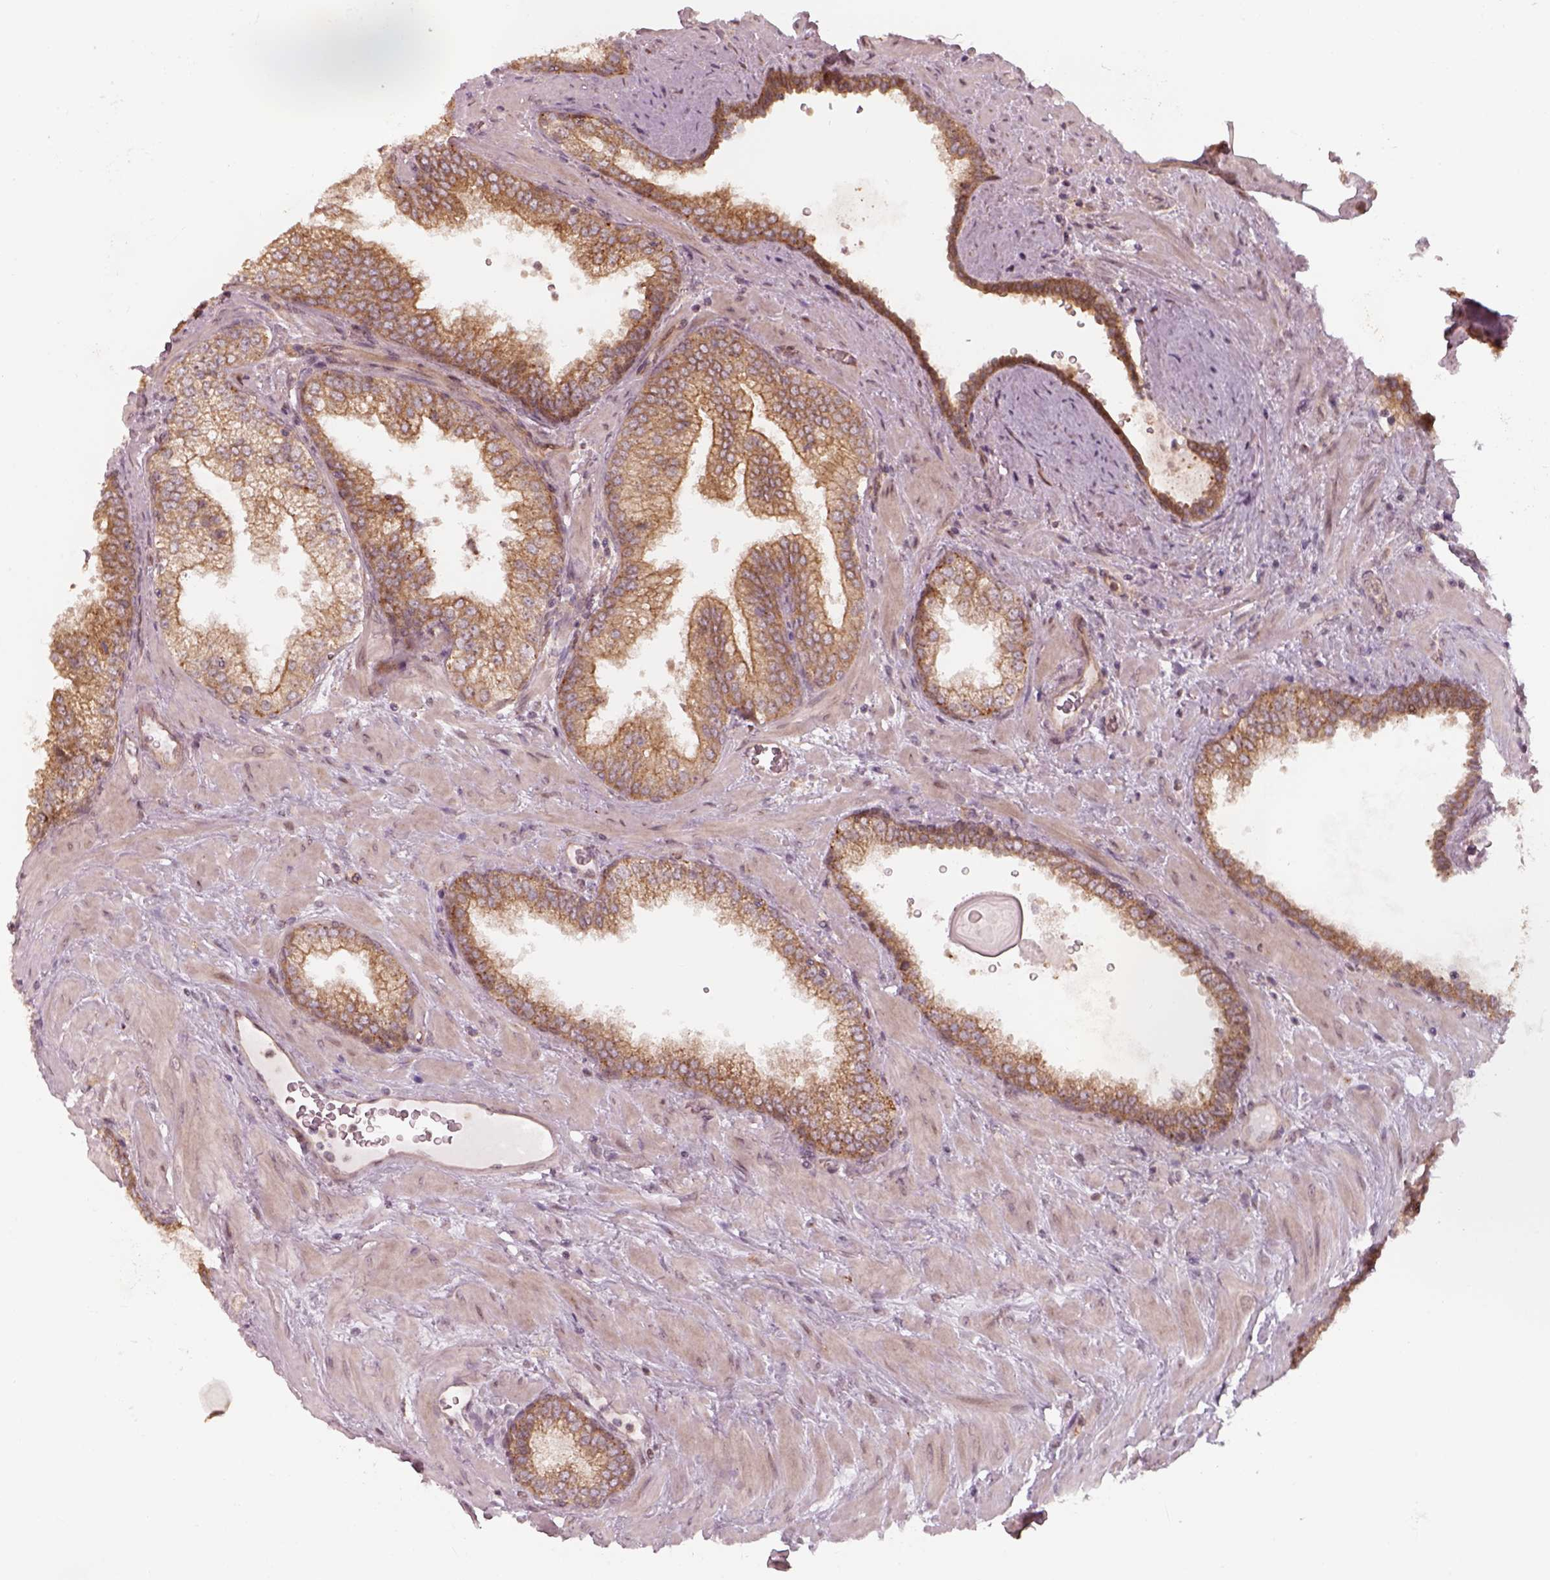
{"staining": {"intensity": "moderate", "quantity": ">75%", "location": "cytoplasmic/membranous"}, "tissue": "prostate cancer", "cell_type": "Tumor cells", "image_type": "cancer", "snomed": [{"axis": "morphology", "description": "Adenocarcinoma, NOS"}, {"axis": "topography", "description": "Prostate"}], "caption": "This micrograph exhibits immunohistochemistry staining of adenocarcinoma (prostate), with medium moderate cytoplasmic/membranous staining in about >75% of tumor cells.", "gene": "CHMP3", "patient": {"sex": "male", "age": 67}}